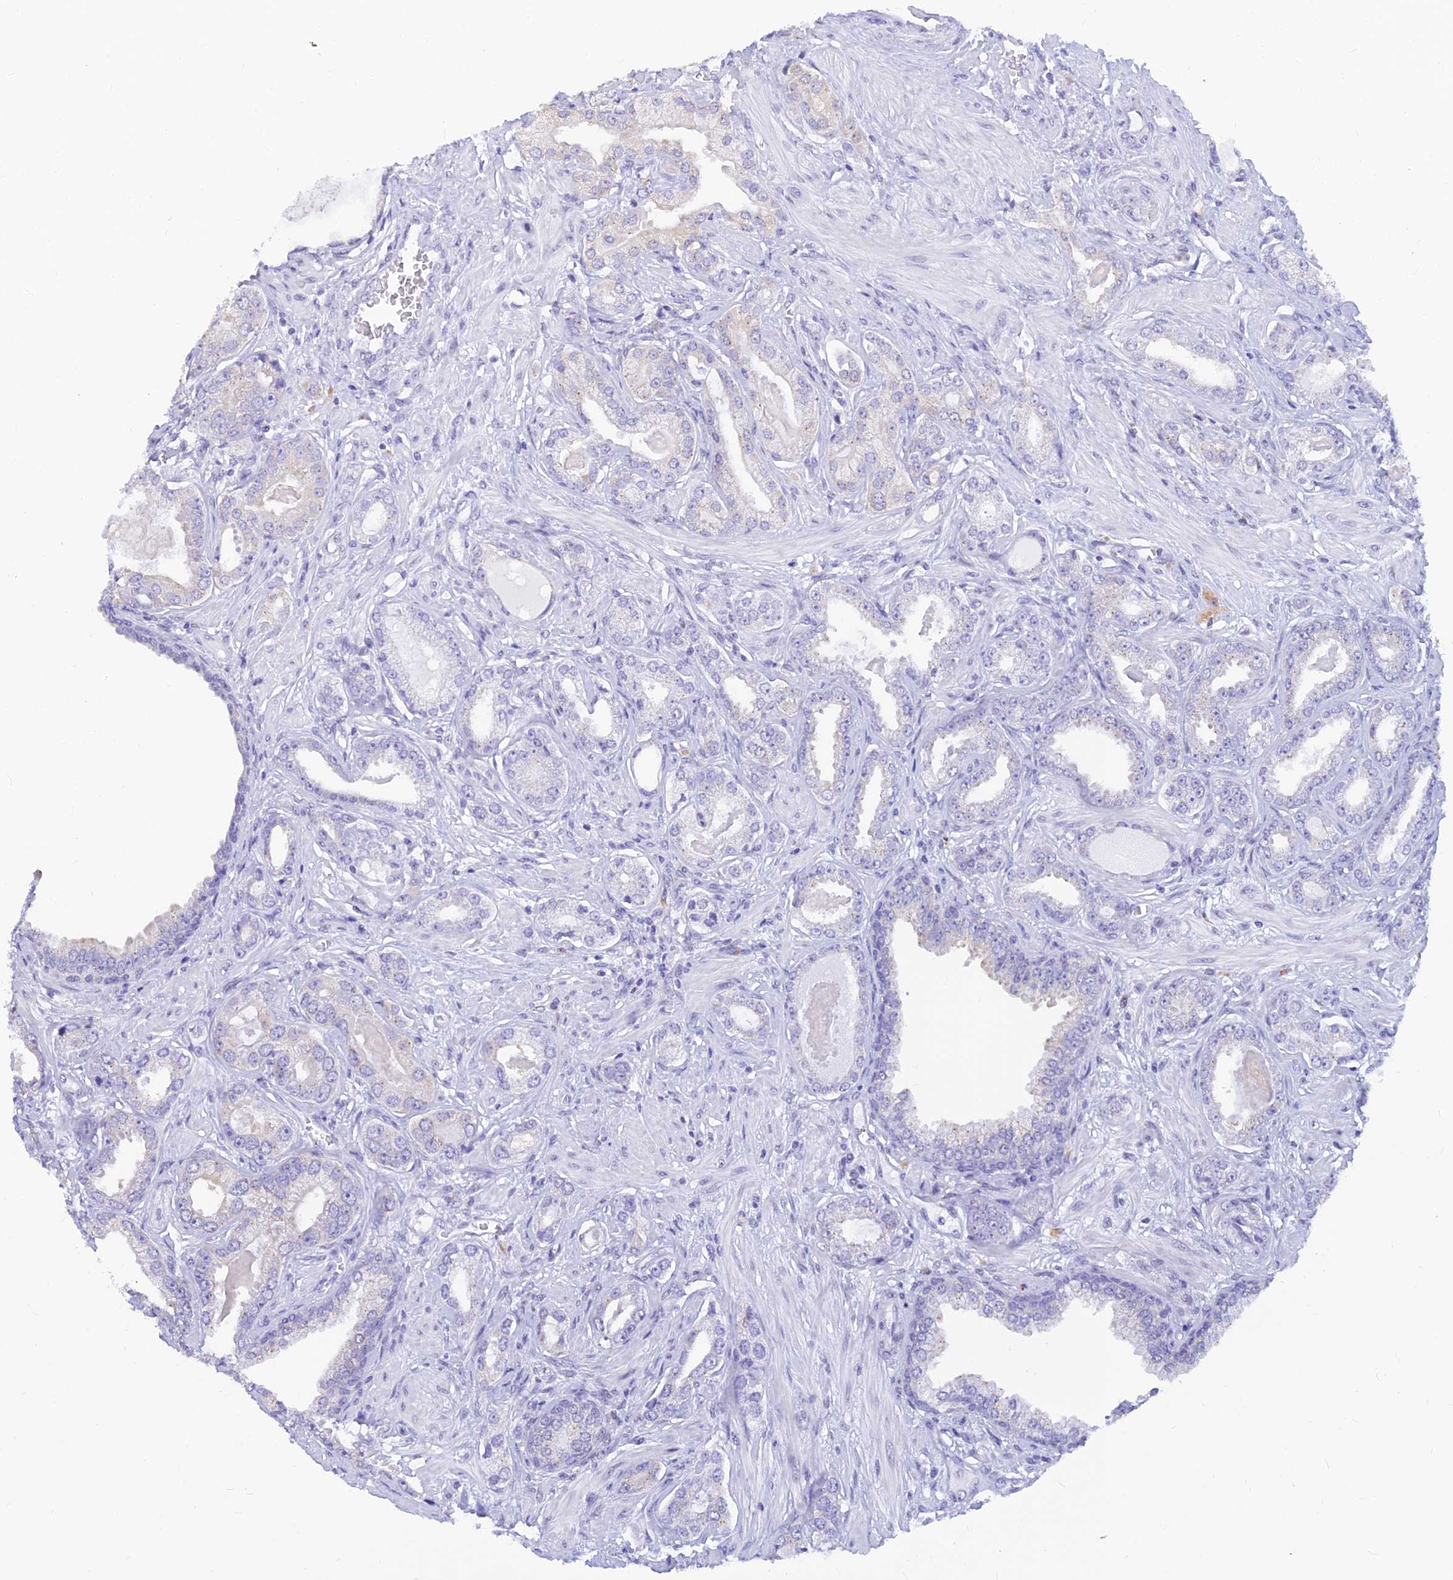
{"staining": {"intensity": "negative", "quantity": "none", "location": "none"}, "tissue": "prostate cancer", "cell_type": "Tumor cells", "image_type": "cancer", "snomed": [{"axis": "morphology", "description": "Adenocarcinoma, Low grade"}, {"axis": "topography", "description": "Prostate"}], "caption": "High magnification brightfield microscopy of low-grade adenocarcinoma (prostate) stained with DAB (3,3'-diaminobenzidine) (brown) and counterstained with hematoxylin (blue): tumor cells show no significant staining. The staining was performed using DAB to visualize the protein expression in brown, while the nuclei were stained in blue with hematoxylin (Magnification: 20x).", "gene": "INKA1", "patient": {"sex": "male", "age": 64}}